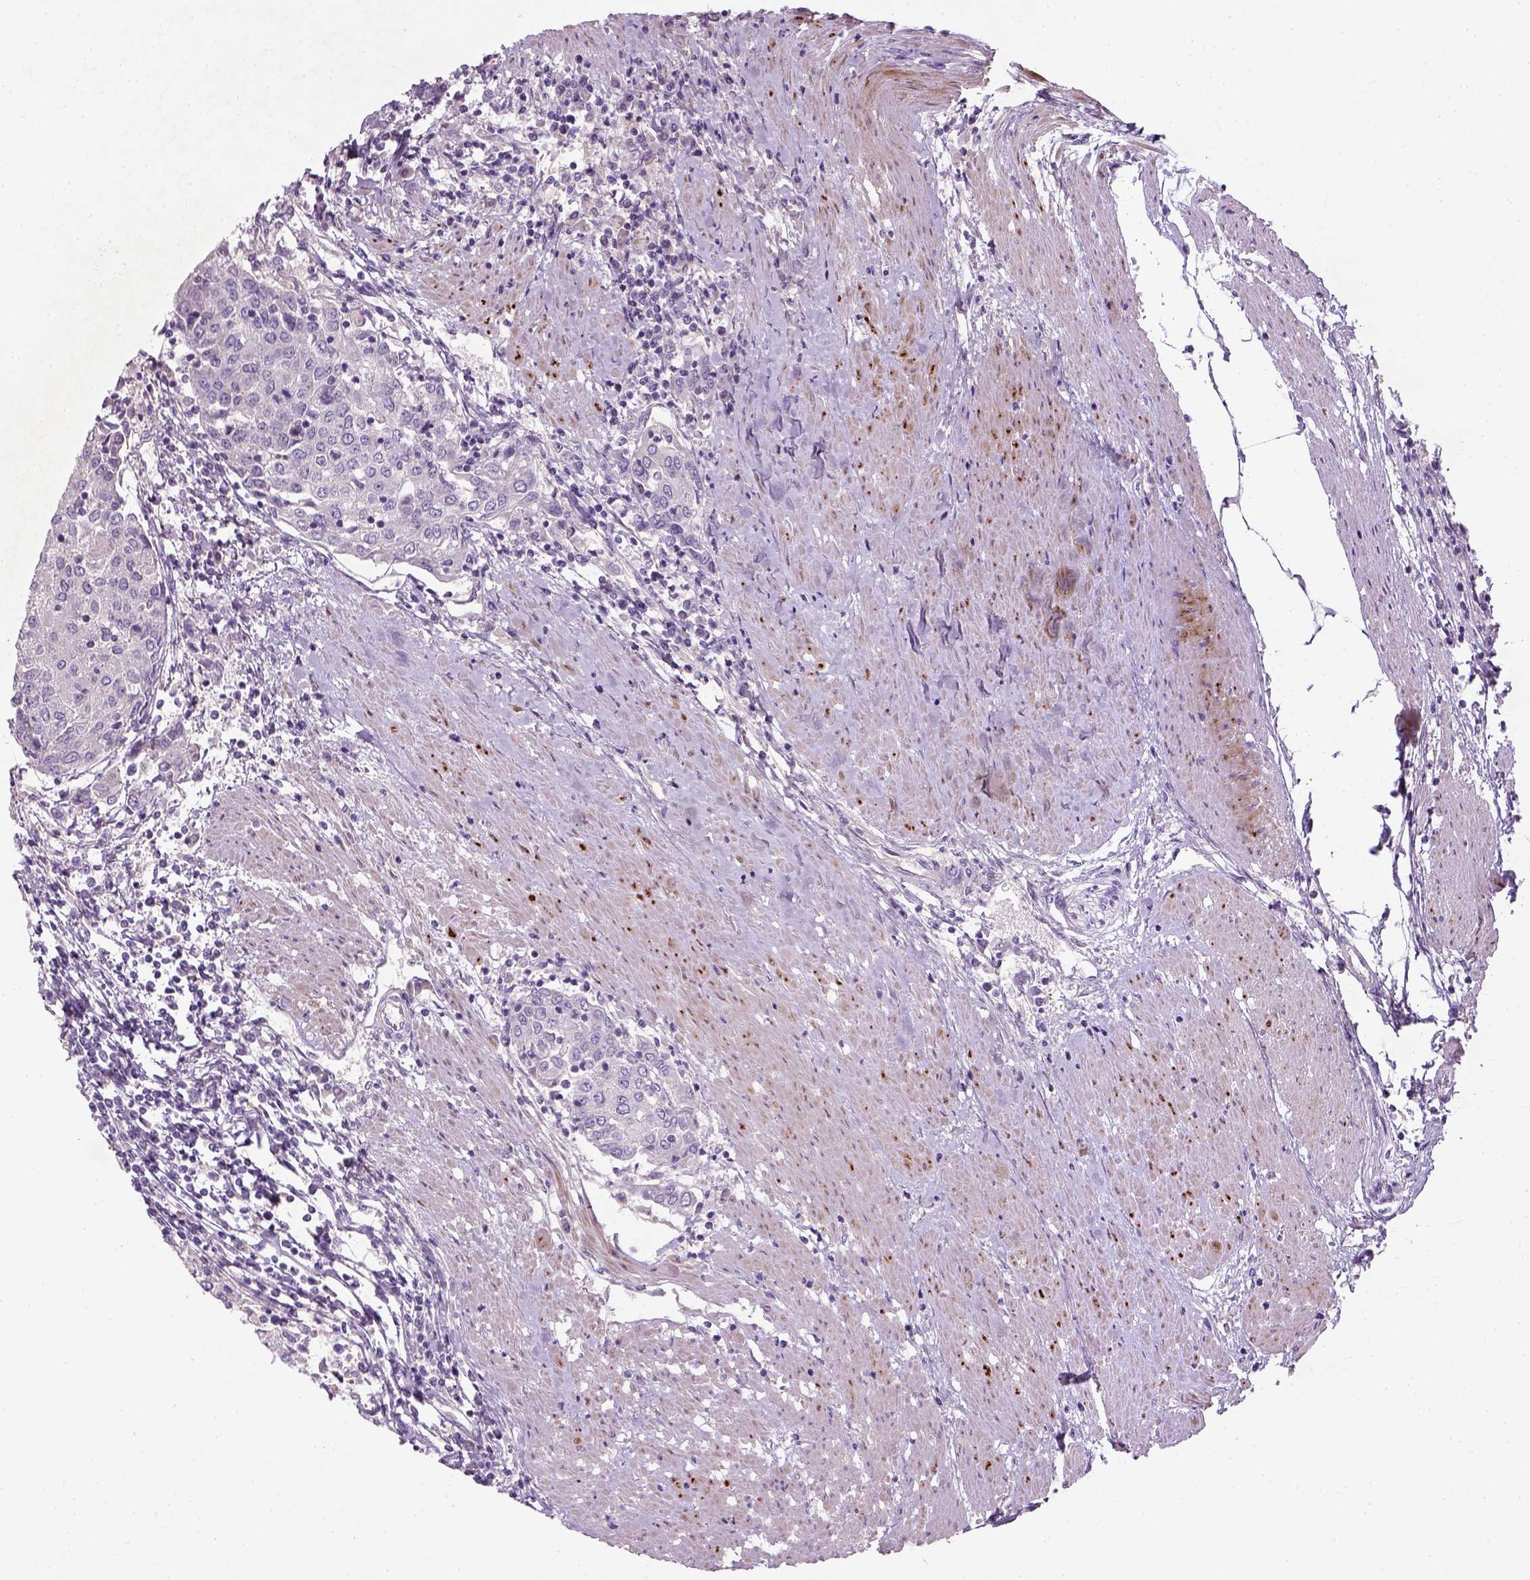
{"staining": {"intensity": "negative", "quantity": "none", "location": "none"}, "tissue": "urothelial cancer", "cell_type": "Tumor cells", "image_type": "cancer", "snomed": [{"axis": "morphology", "description": "Urothelial carcinoma, High grade"}, {"axis": "topography", "description": "Urinary bladder"}], "caption": "Histopathology image shows no protein positivity in tumor cells of high-grade urothelial carcinoma tissue. Brightfield microscopy of immunohistochemistry stained with DAB (brown) and hematoxylin (blue), captured at high magnification.", "gene": "NUDT6", "patient": {"sex": "female", "age": 85}}